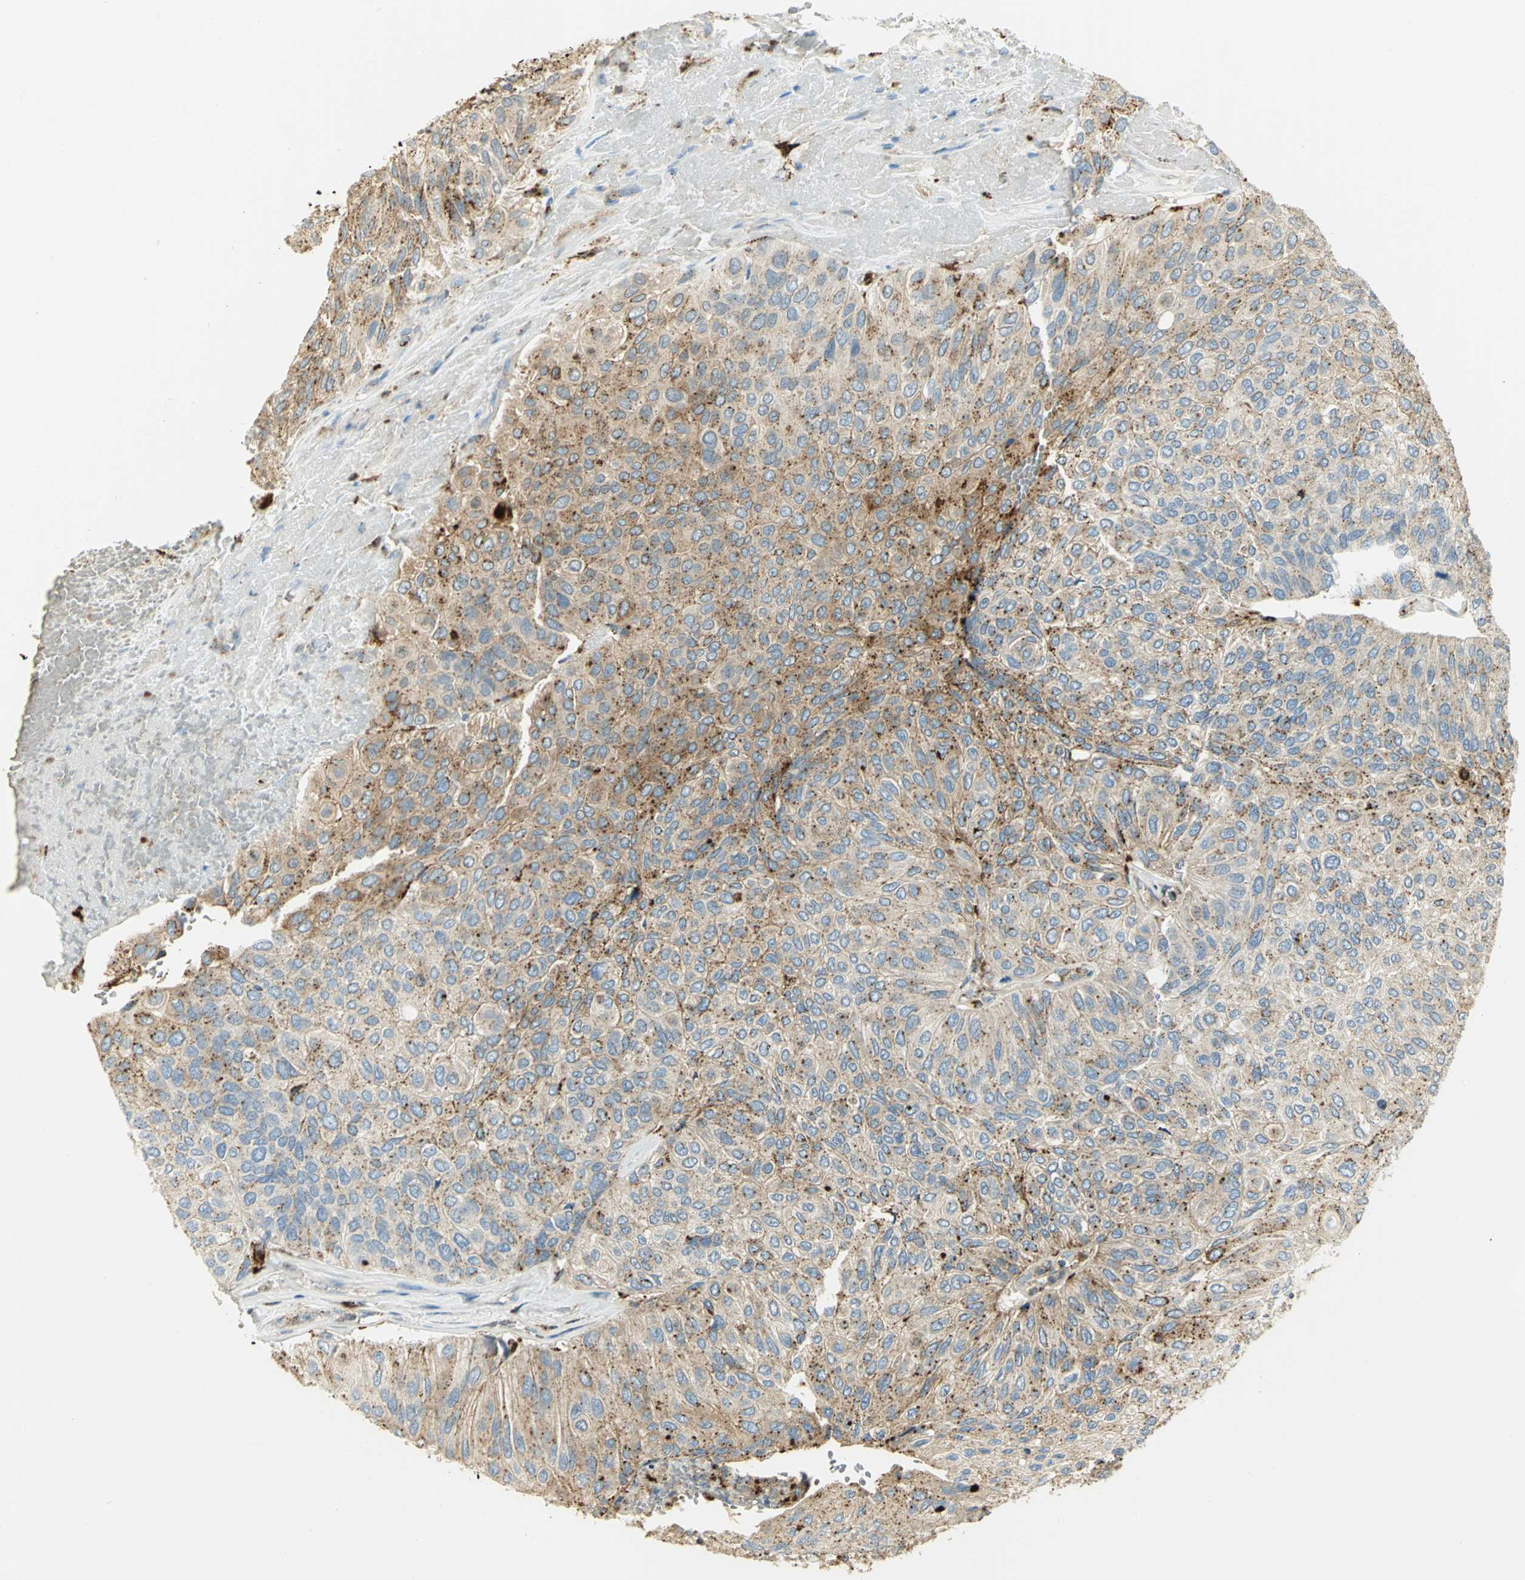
{"staining": {"intensity": "moderate", "quantity": ">75%", "location": "cytoplasmic/membranous"}, "tissue": "urothelial cancer", "cell_type": "Tumor cells", "image_type": "cancer", "snomed": [{"axis": "morphology", "description": "Urothelial carcinoma, High grade"}, {"axis": "topography", "description": "Urinary bladder"}], "caption": "Urothelial carcinoma (high-grade) stained with IHC exhibits moderate cytoplasmic/membranous expression in about >75% of tumor cells.", "gene": "ARSA", "patient": {"sex": "male", "age": 66}}